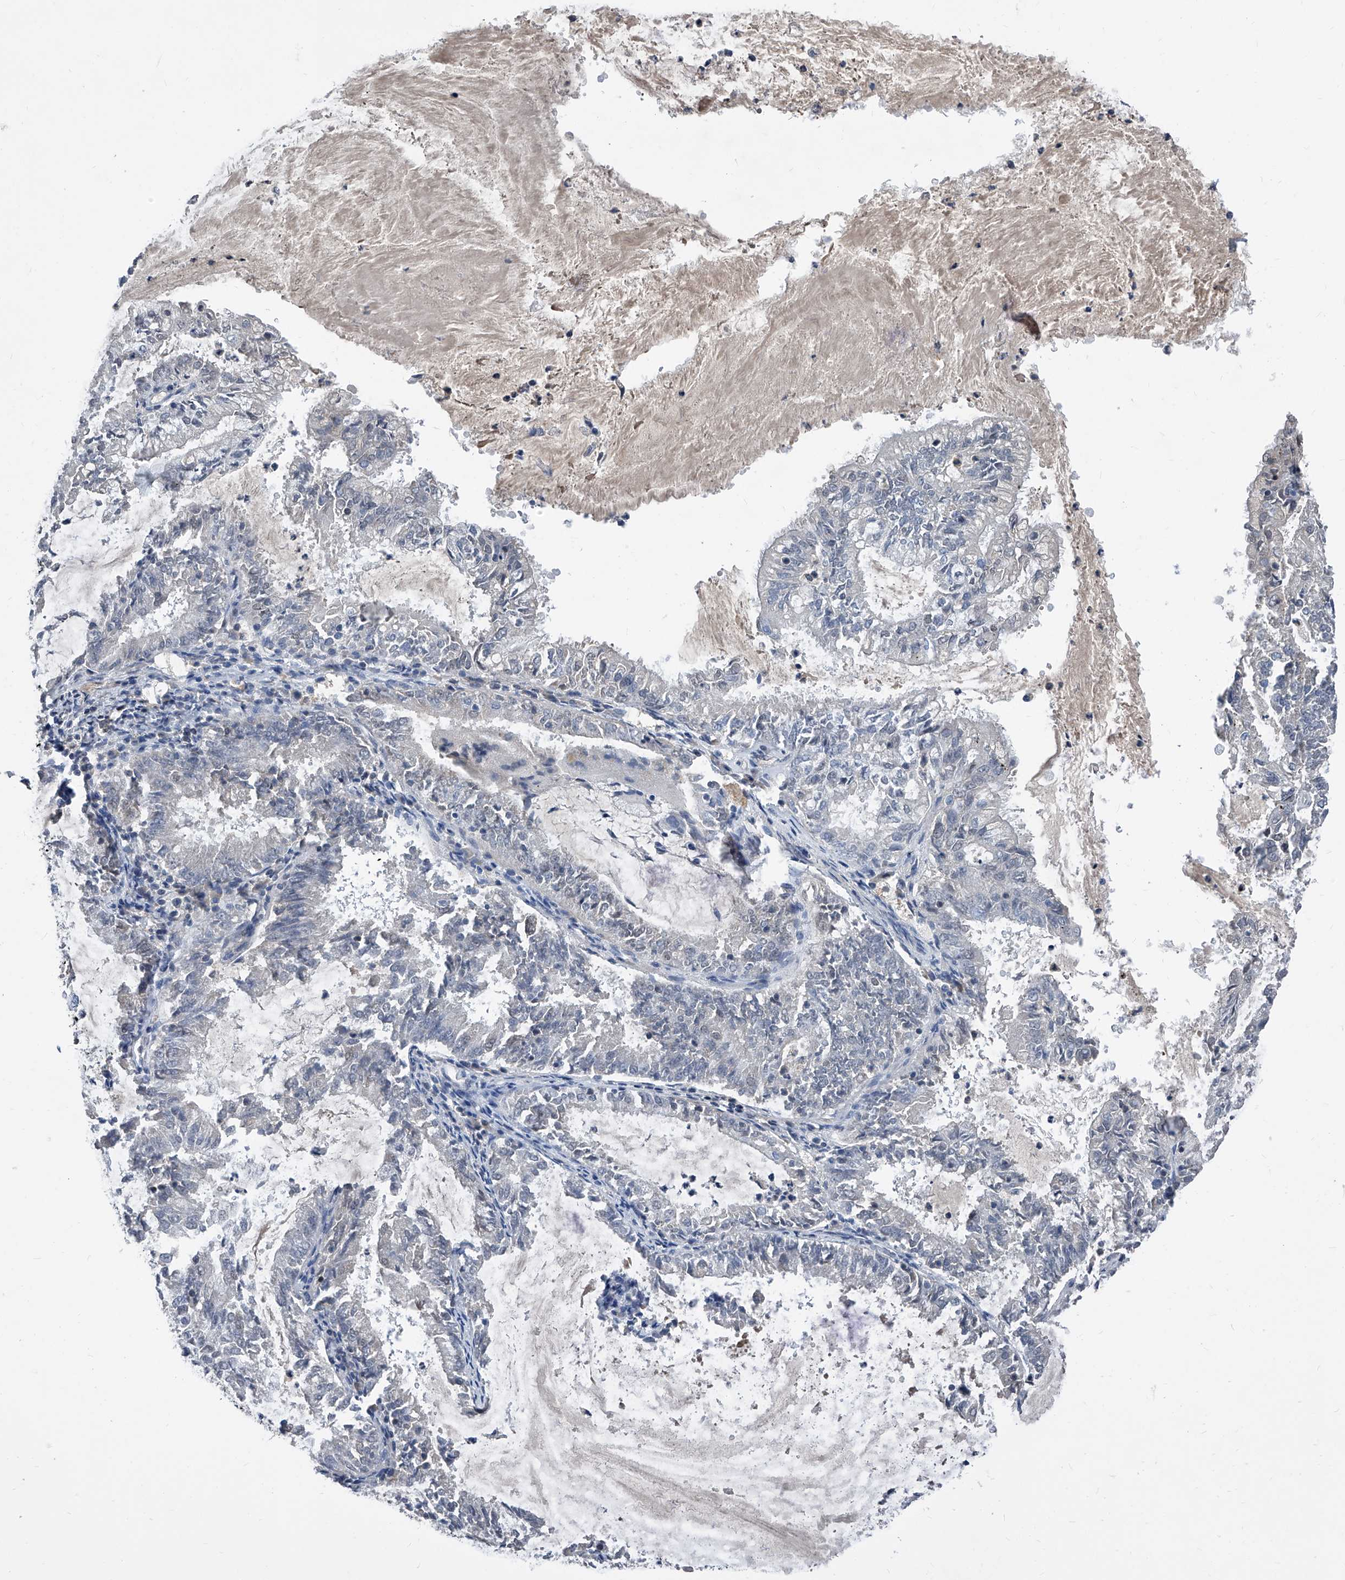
{"staining": {"intensity": "negative", "quantity": "none", "location": "none"}, "tissue": "endometrial cancer", "cell_type": "Tumor cells", "image_type": "cancer", "snomed": [{"axis": "morphology", "description": "Adenocarcinoma, NOS"}, {"axis": "topography", "description": "Endometrium"}], "caption": "Micrograph shows no significant protein staining in tumor cells of endometrial cancer (adenocarcinoma).", "gene": "MAP2K6", "patient": {"sex": "female", "age": 57}}